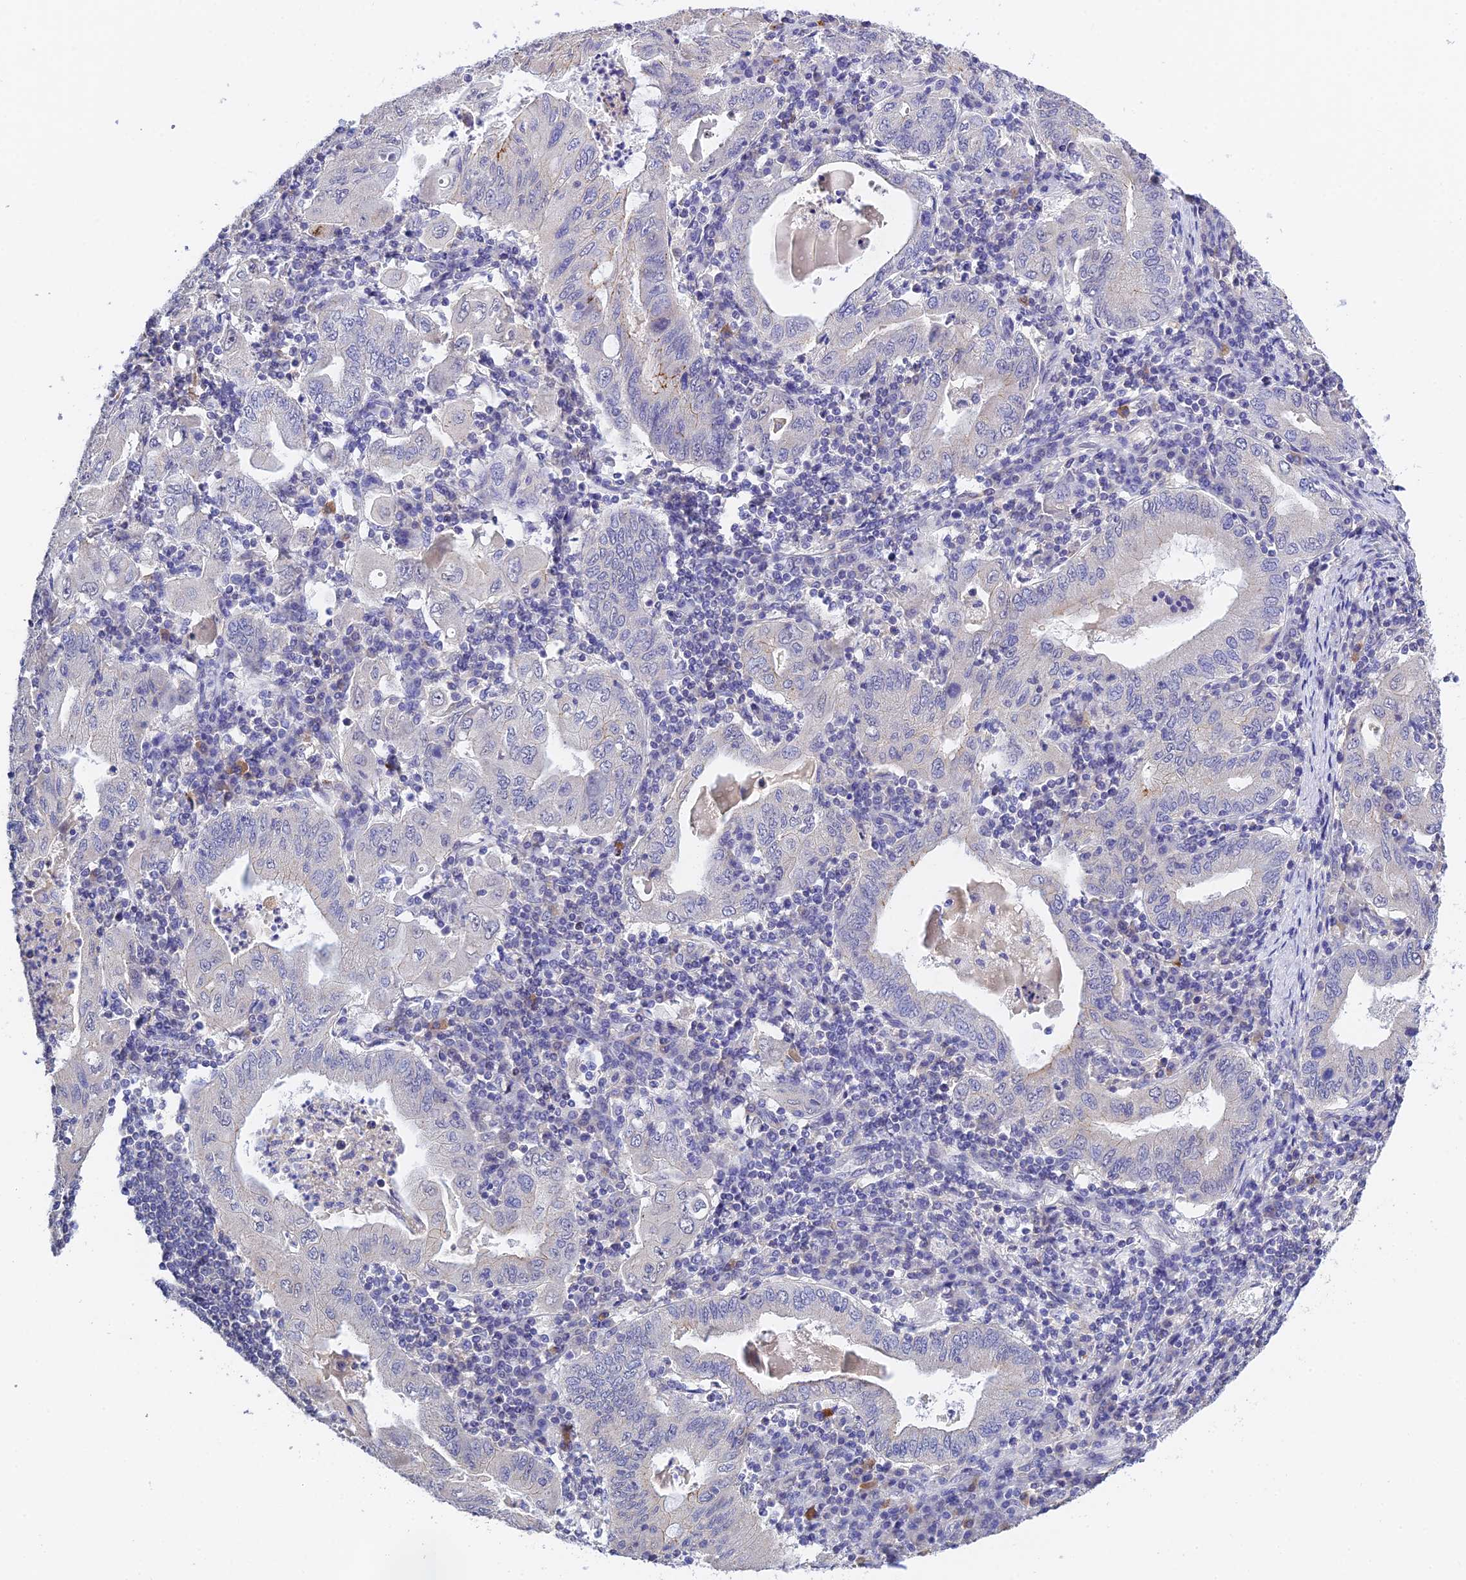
{"staining": {"intensity": "negative", "quantity": "none", "location": "none"}, "tissue": "stomach cancer", "cell_type": "Tumor cells", "image_type": "cancer", "snomed": [{"axis": "morphology", "description": "Normal tissue, NOS"}, {"axis": "morphology", "description": "Adenocarcinoma, NOS"}, {"axis": "topography", "description": "Esophagus"}, {"axis": "topography", "description": "Stomach, upper"}, {"axis": "topography", "description": "Peripheral nerve tissue"}], "caption": "Immunohistochemistry of human stomach cancer displays no staining in tumor cells.", "gene": "HOXB1", "patient": {"sex": "male", "age": 62}}